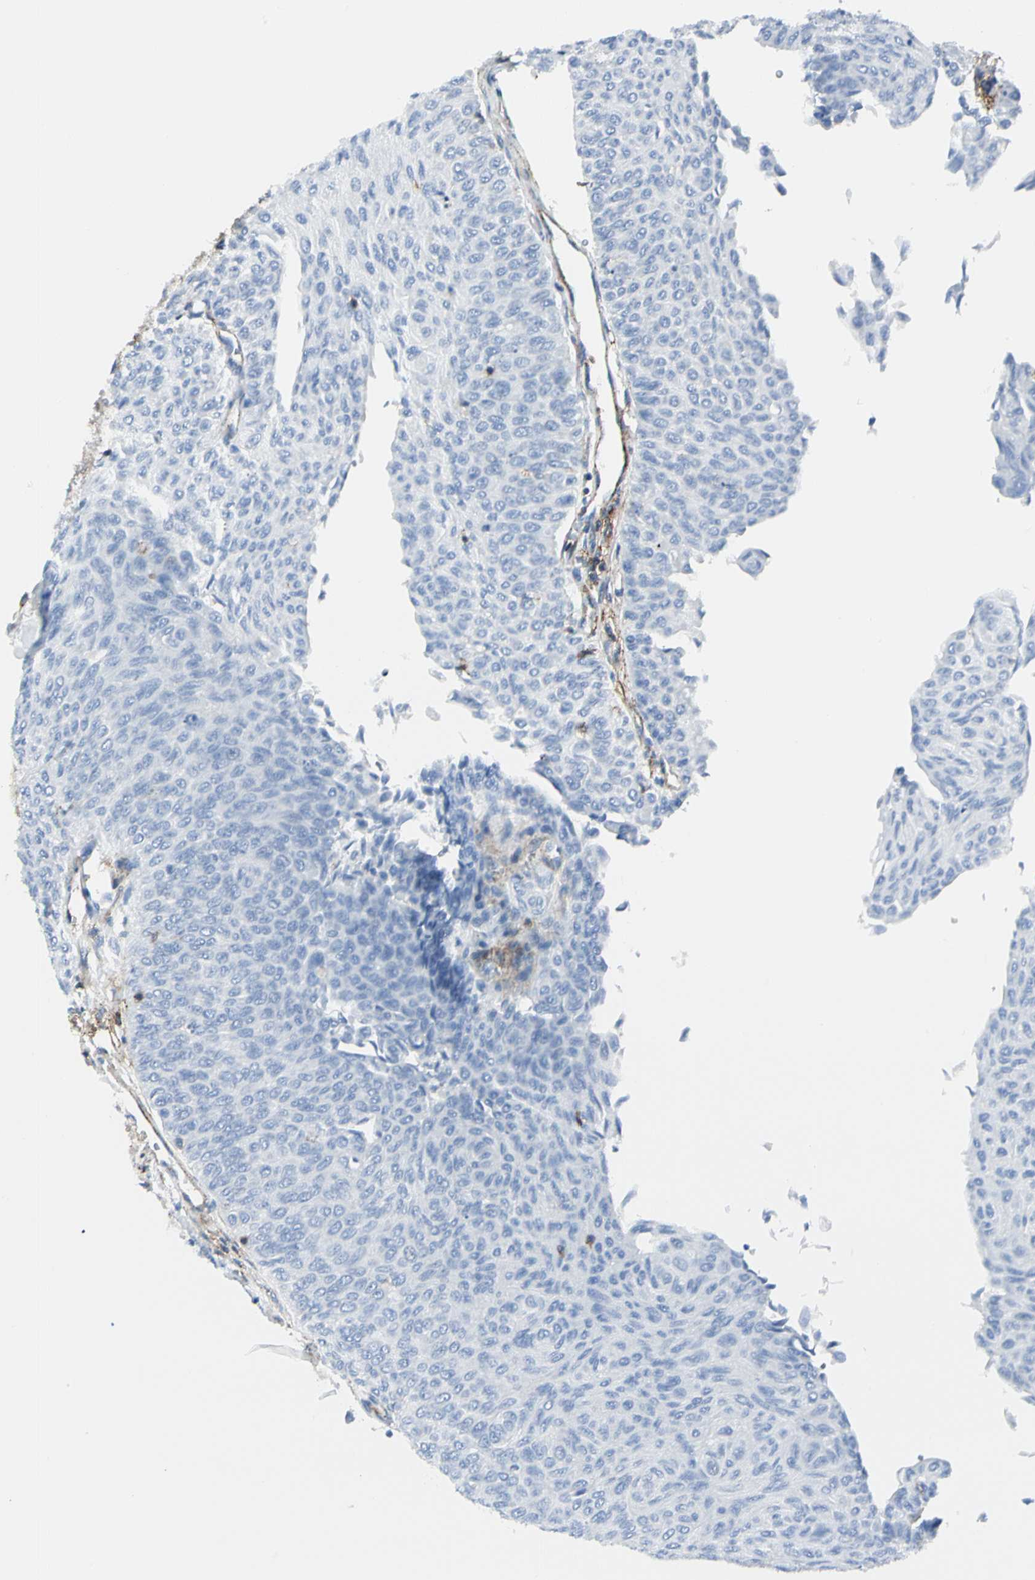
{"staining": {"intensity": "negative", "quantity": "none", "location": "none"}, "tissue": "urothelial cancer", "cell_type": "Tumor cells", "image_type": "cancer", "snomed": [{"axis": "morphology", "description": "Urothelial carcinoma, Low grade"}, {"axis": "topography", "description": "Urinary bladder"}], "caption": "Human urothelial carcinoma (low-grade) stained for a protein using immunohistochemistry (IHC) exhibits no expression in tumor cells.", "gene": "CLEC2B", "patient": {"sex": "male", "age": 78}}